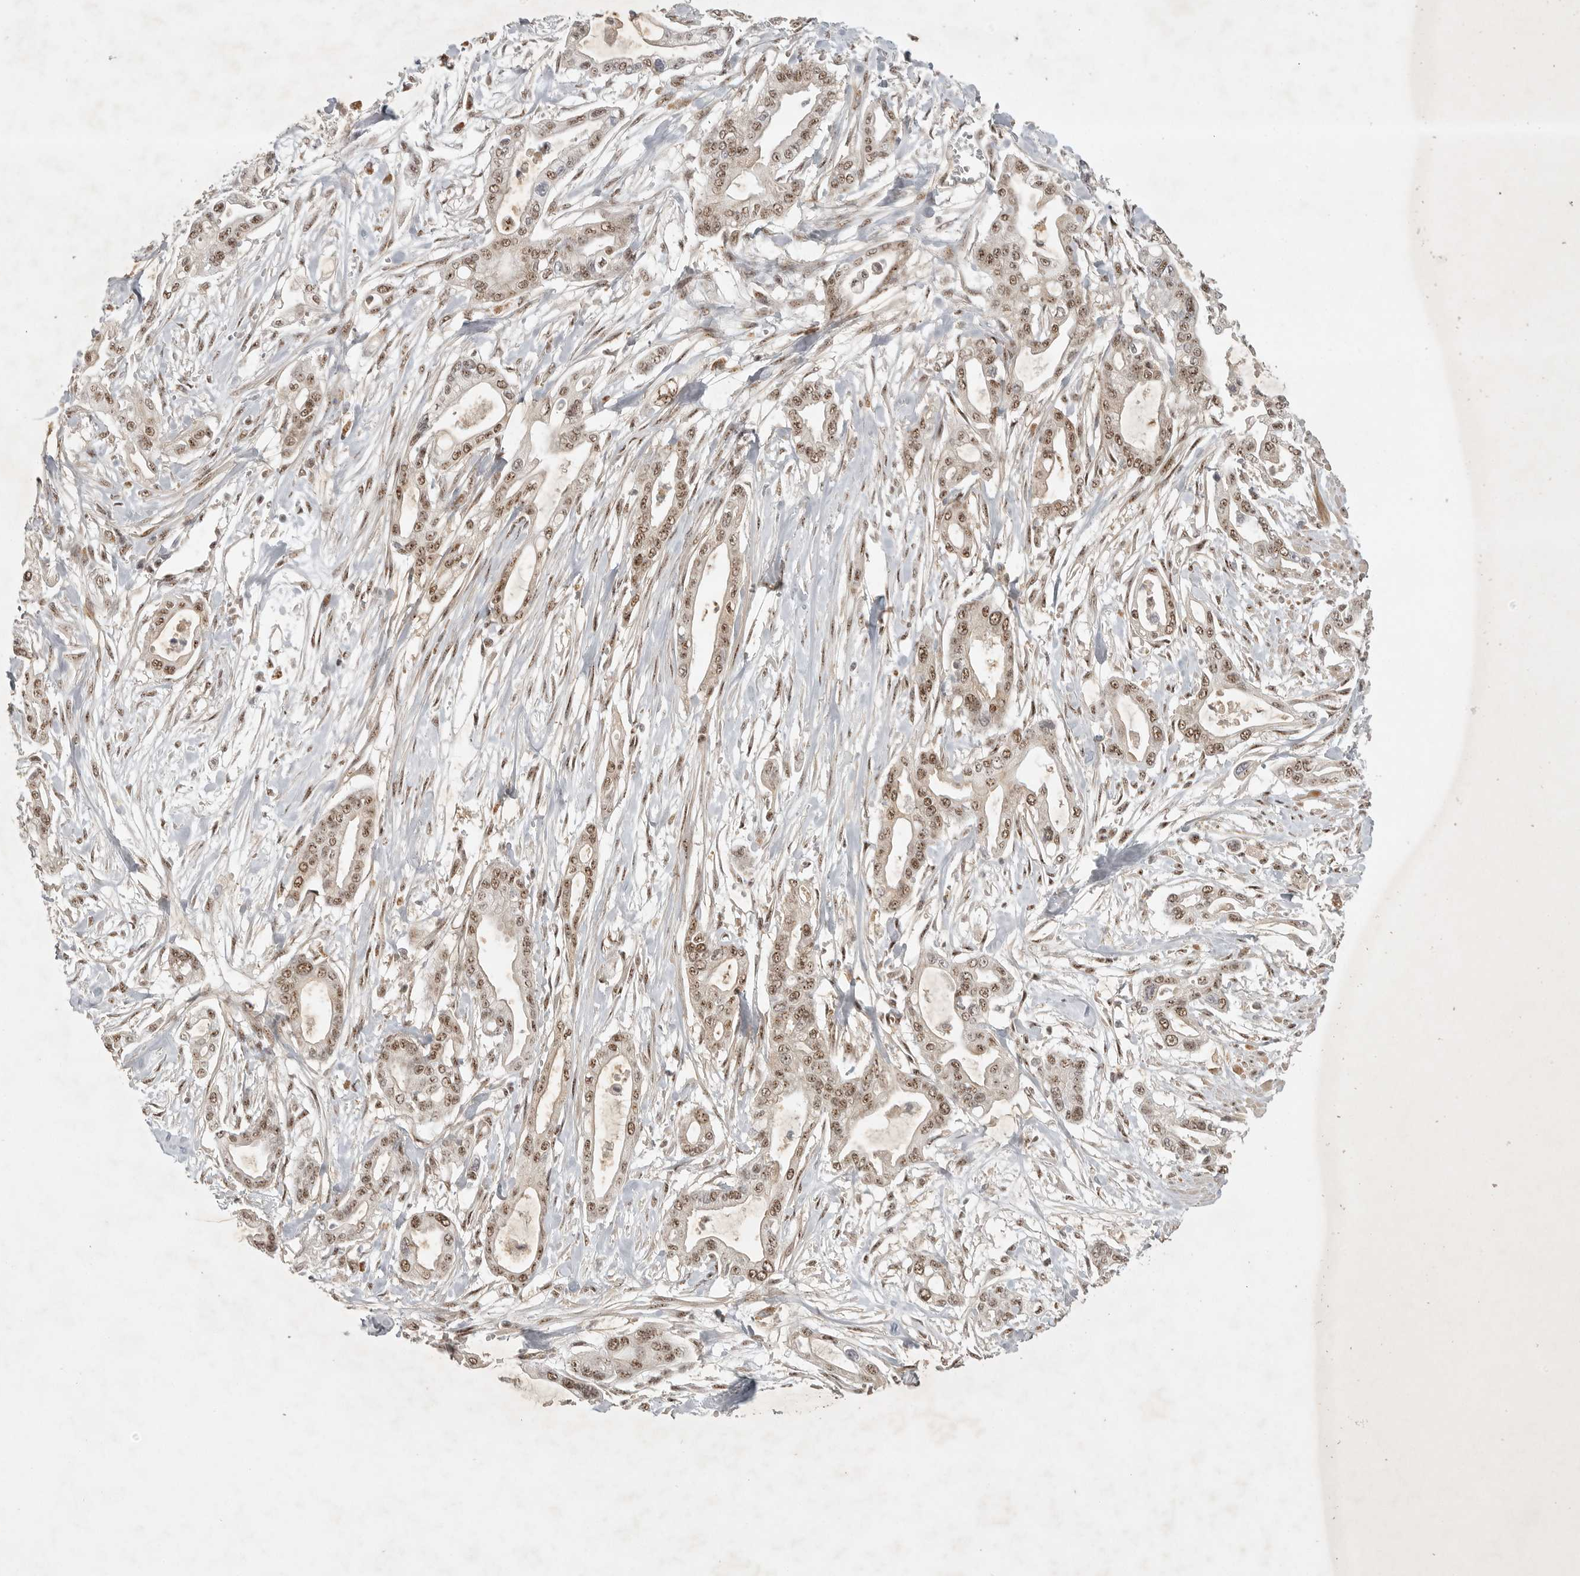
{"staining": {"intensity": "moderate", "quantity": ">75%", "location": "nuclear"}, "tissue": "pancreatic cancer", "cell_type": "Tumor cells", "image_type": "cancer", "snomed": [{"axis": "morphology", "description": "Adenocarcinoma, NOS"}, {"axis": "topography", "description": "Pancreas"}], "caption": "Human pancreatic cancer stained with a protein marker reveals moderate staining in tumor cells.", "gene": "POMP", "patient": {"sex": "male", "age": 68}}